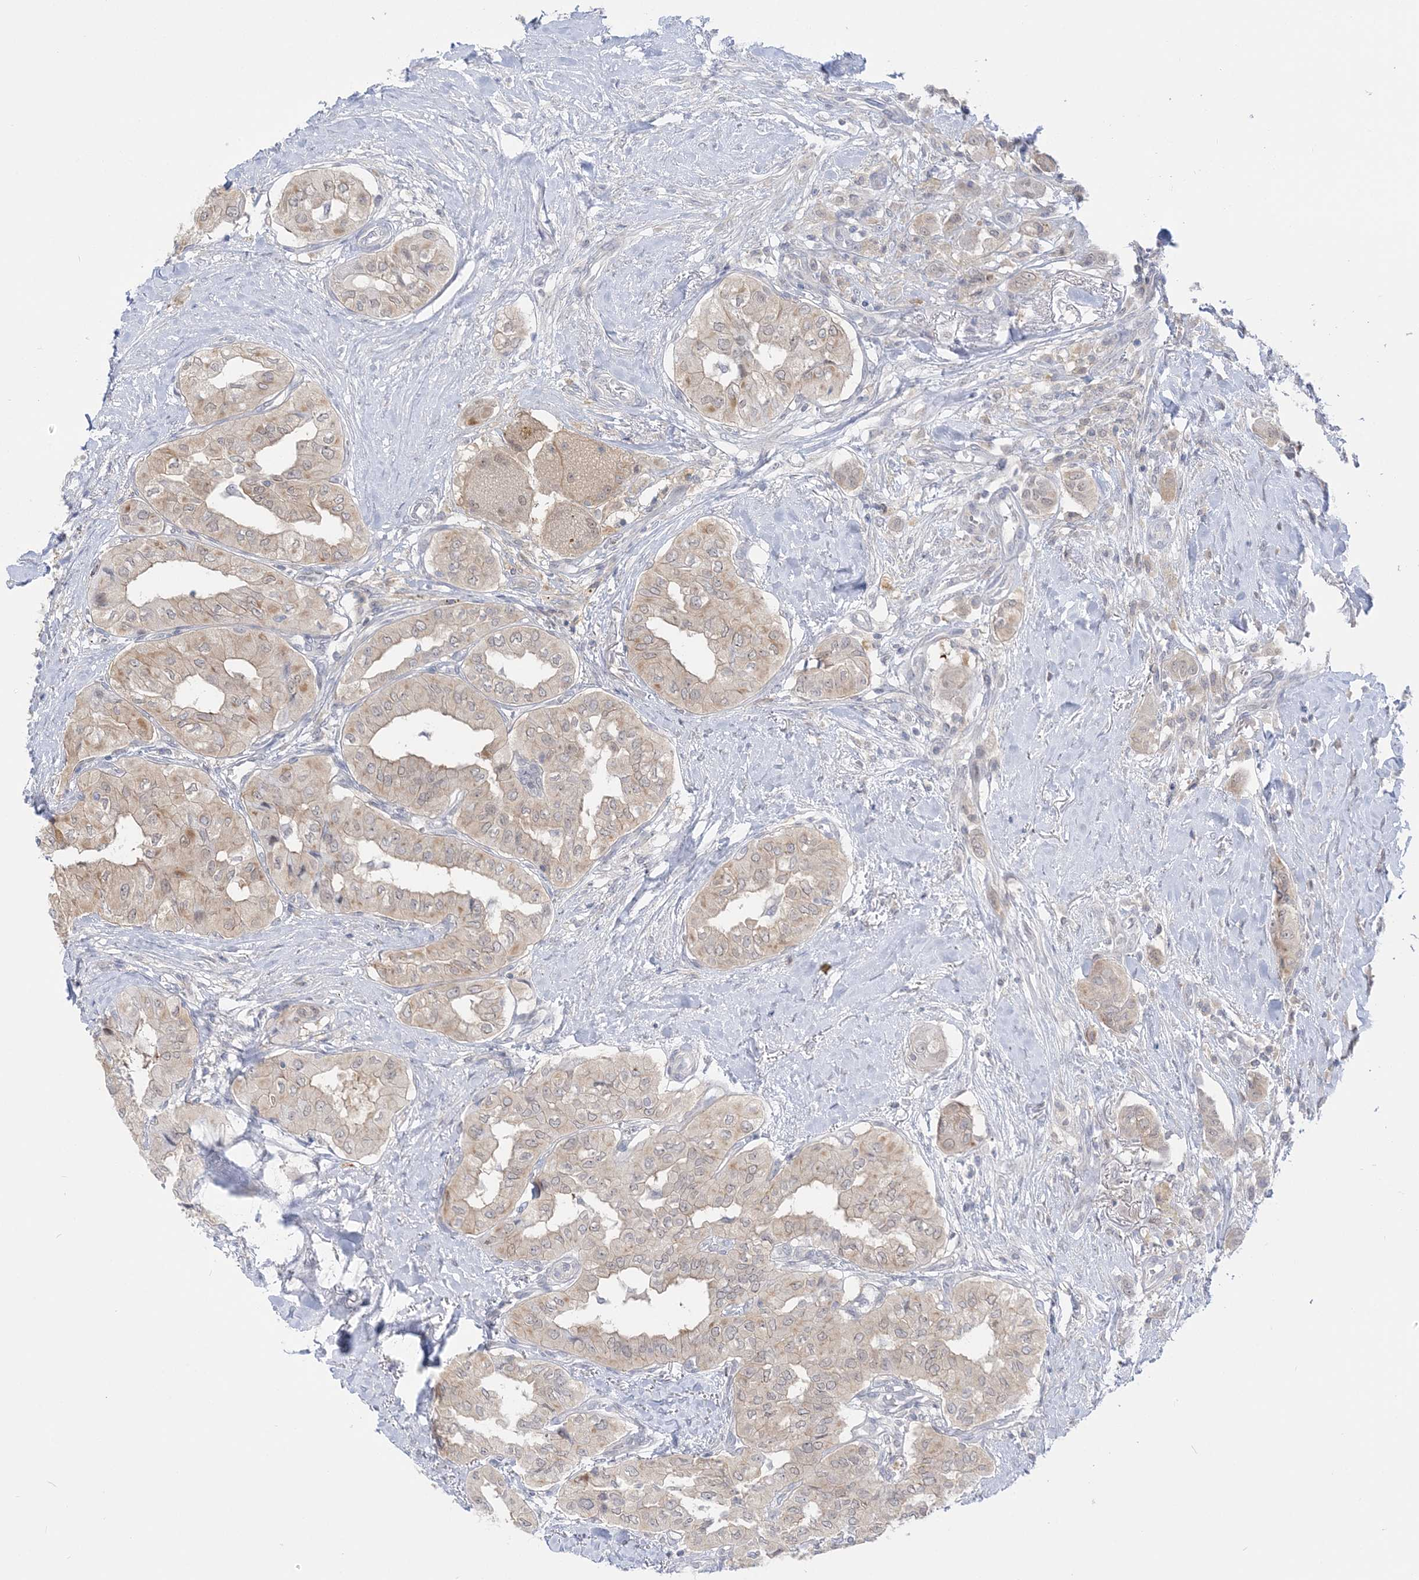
{"staining": {"intensity": "weak", "quantity": "25%-75%", "location": "cytoplasmic/membranous"}, "tissue": "thyroid cancer", "cell_type": "Tumor cells", "image_type": "cancer", "snomed": [{"axis": "morphology", "description": "Papillary adenocarcinoma, NOS"}, {"axis": "topography", "description": "Thyroid gland"}], "caption": "About 25%-75% of tumor cells in human thyroid papillary adenocarcinoma demonstrate weak cytoplasmic/membranous protein expression as visualized by brown immunohistochemical staining.", "gene": "THADA", "patient": {"sex": "female", "age": 59}}